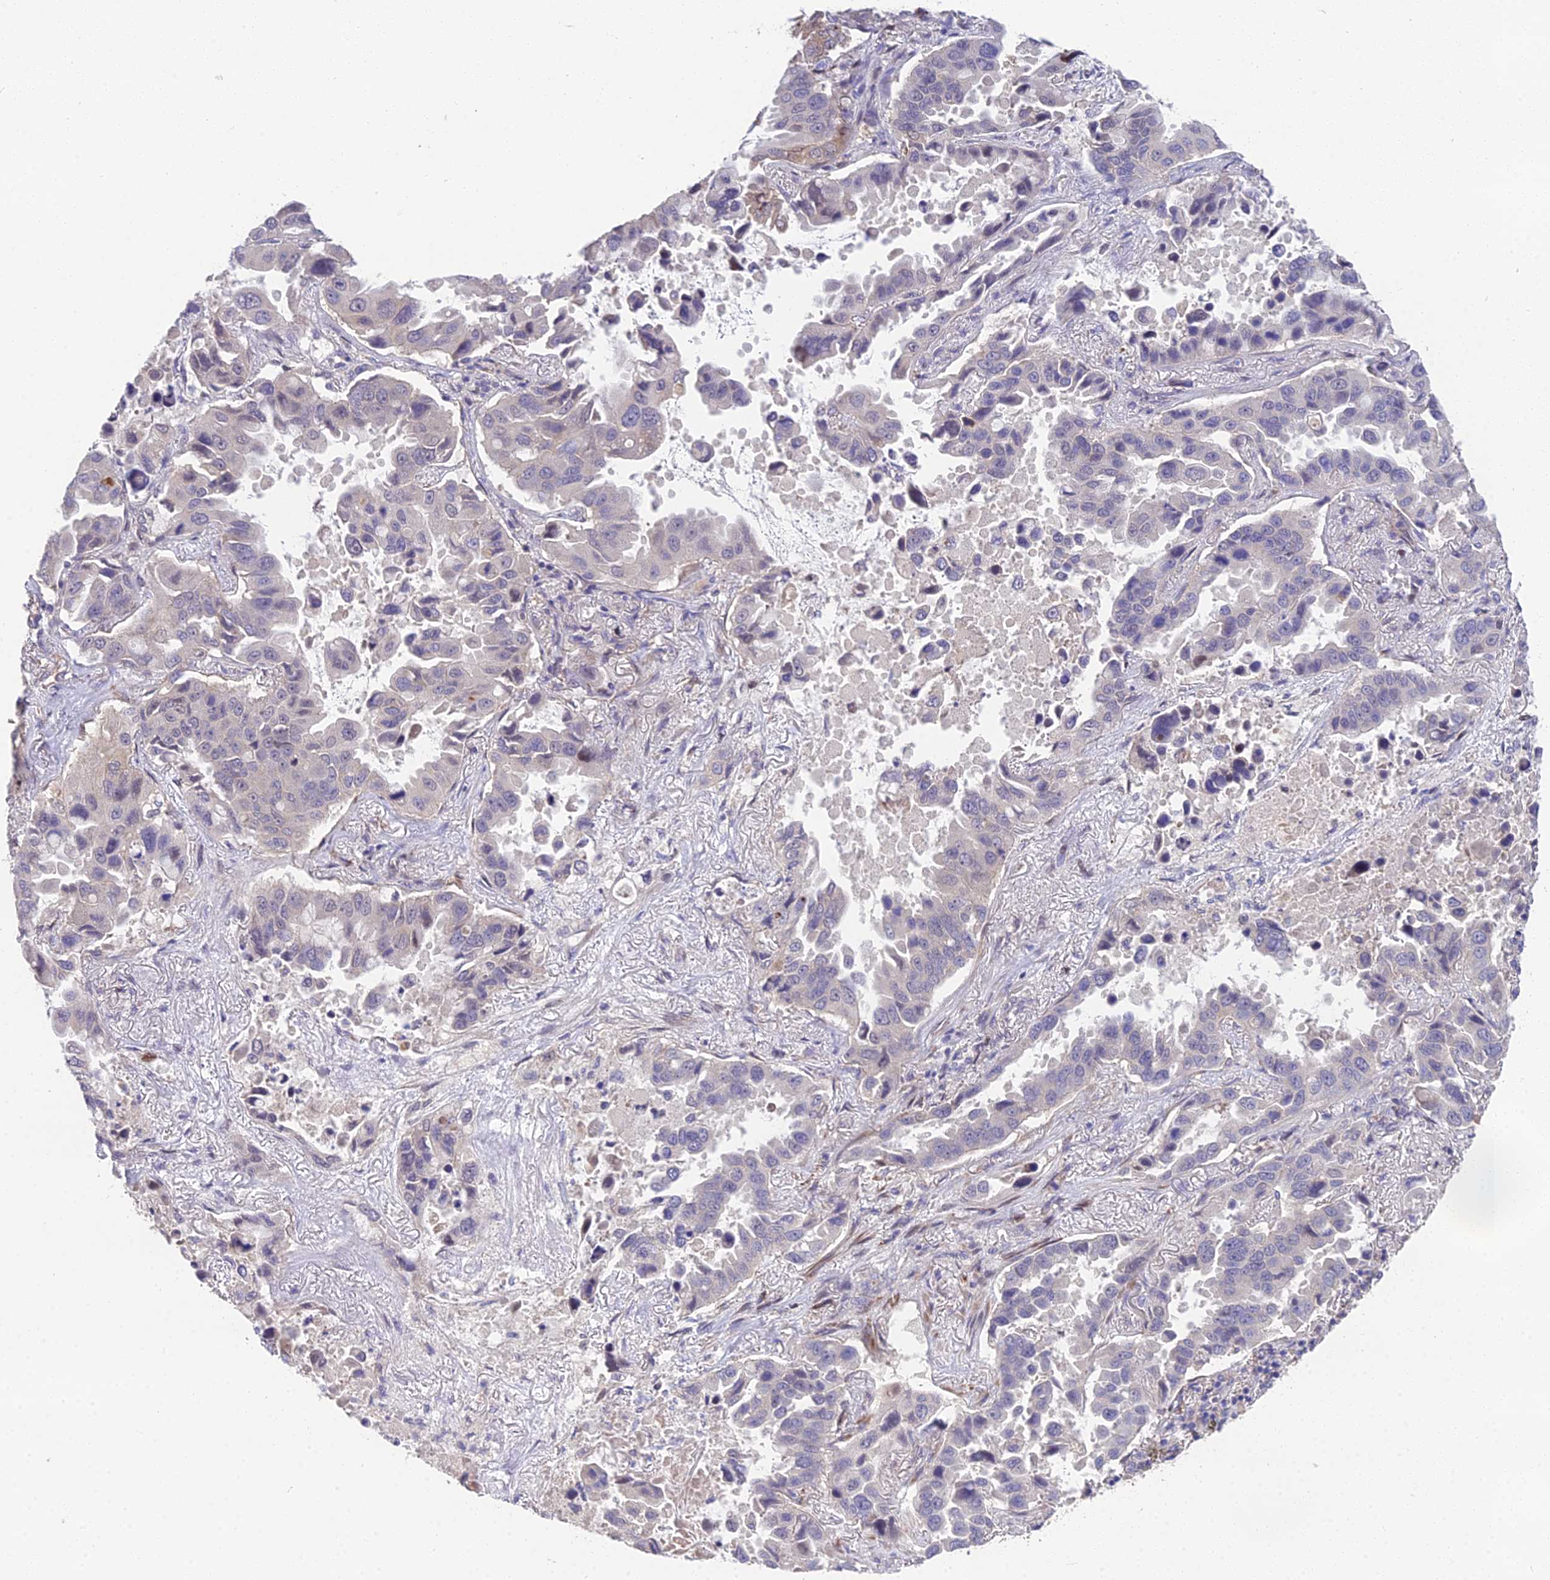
{"staining": {"intensity": "negative", "quantity": "none", "location": "none"}, "tissue": "lung cancer", "cell_type": "Tumor cells", "image_type": "cancer", "snomed": [{"axis": "morphology", "description": "Adenocarcinoma, NOS"}, {"axis": "topography", "description": "Lung"}], "caption": "An image of lung cancer stained for a protein displays no brown staining in tumor cells.", "gene": "PUS10", "patient": {"sex": "male", "age": 64}}